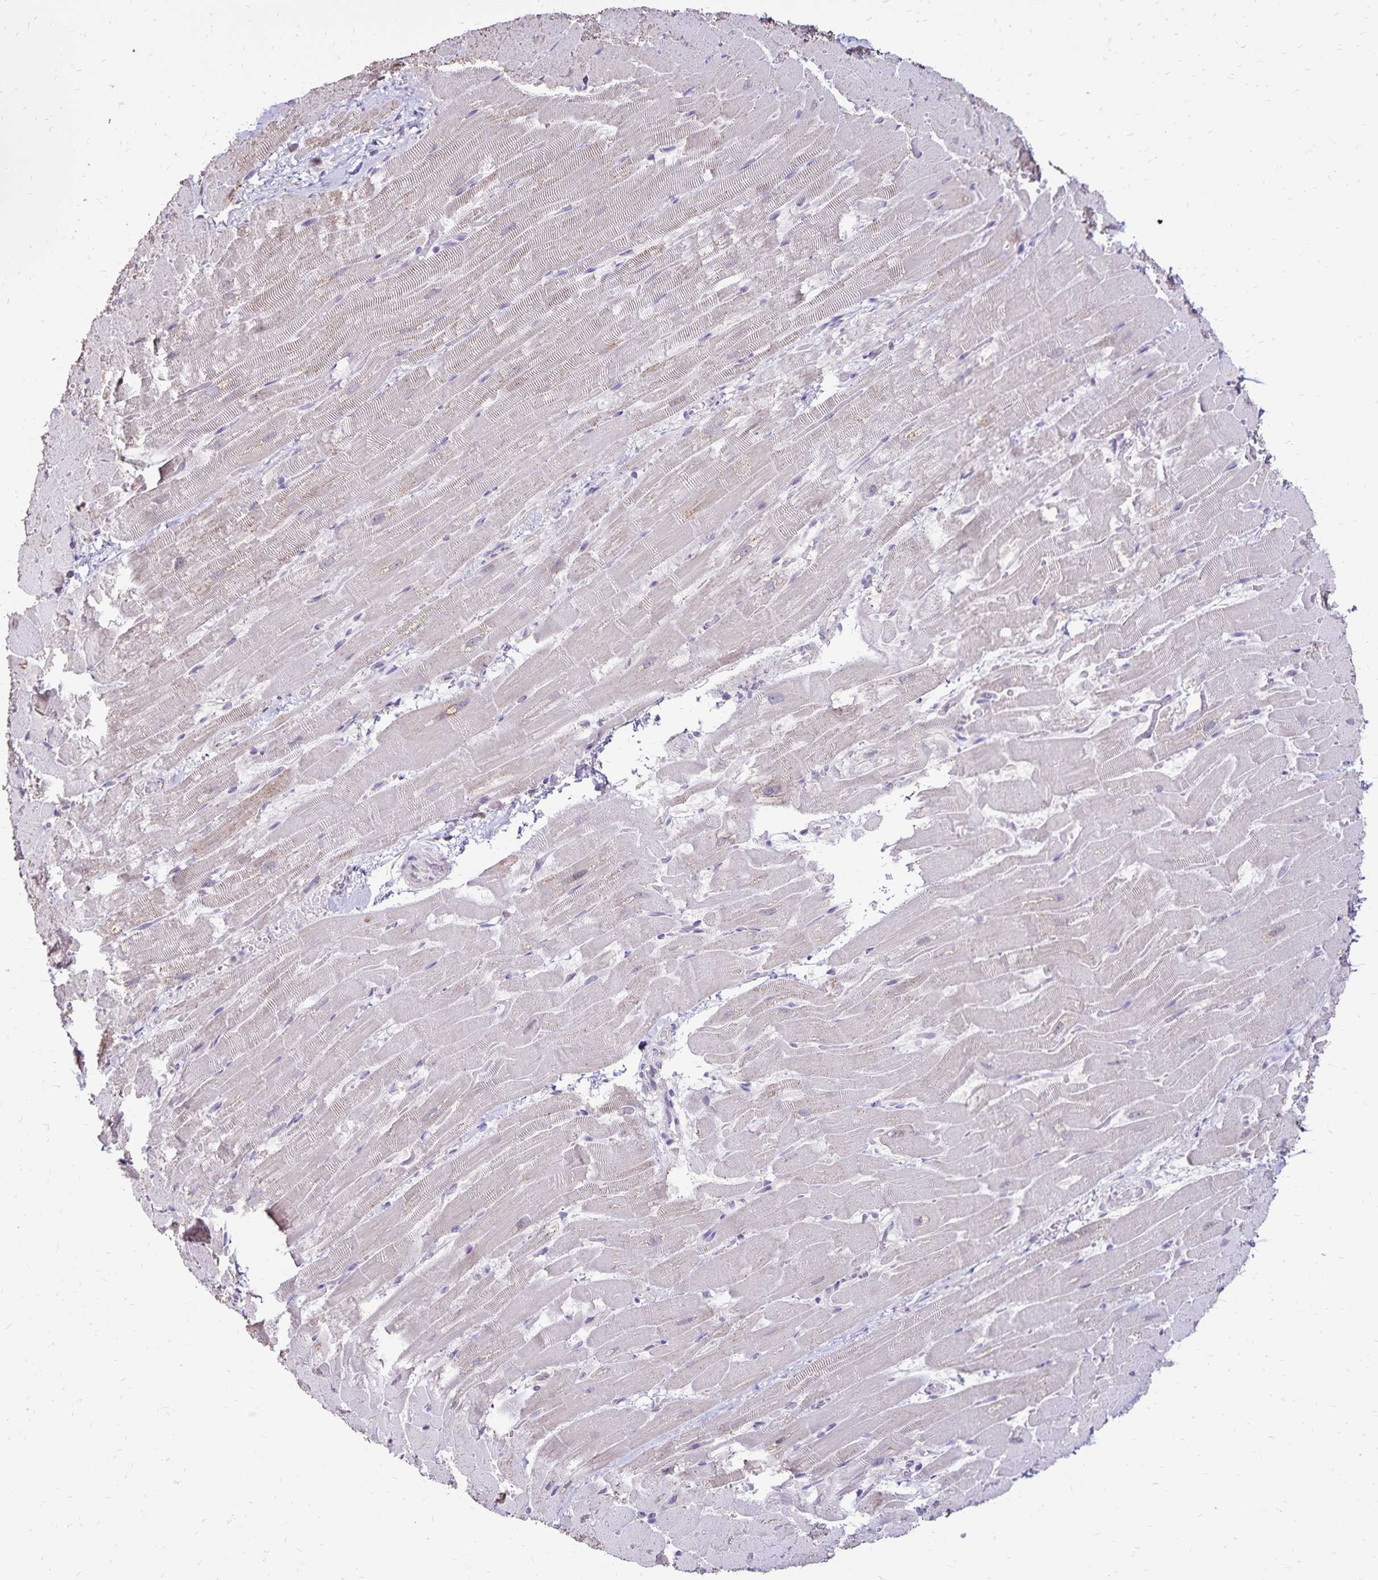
{"staining": {"intensity": "weak", "quantity": "<25%", "location": "nuclear"}, "tissue": "heart muscle", "cell_type": "Cardiomyocytes", "image_type": "normal", "snomed": [{"axis": "morphology", "description": "Normal tissue, NOS"}, {"axis": "topography", "description": "Heart"}], "caption": "A high-resolution image shows IHC staining of benign heart muscle, which demonstrates no significant positivity in cardiomyocytes.", "gene": "POLB", "patient": {"sex": "male", "age": 37}}